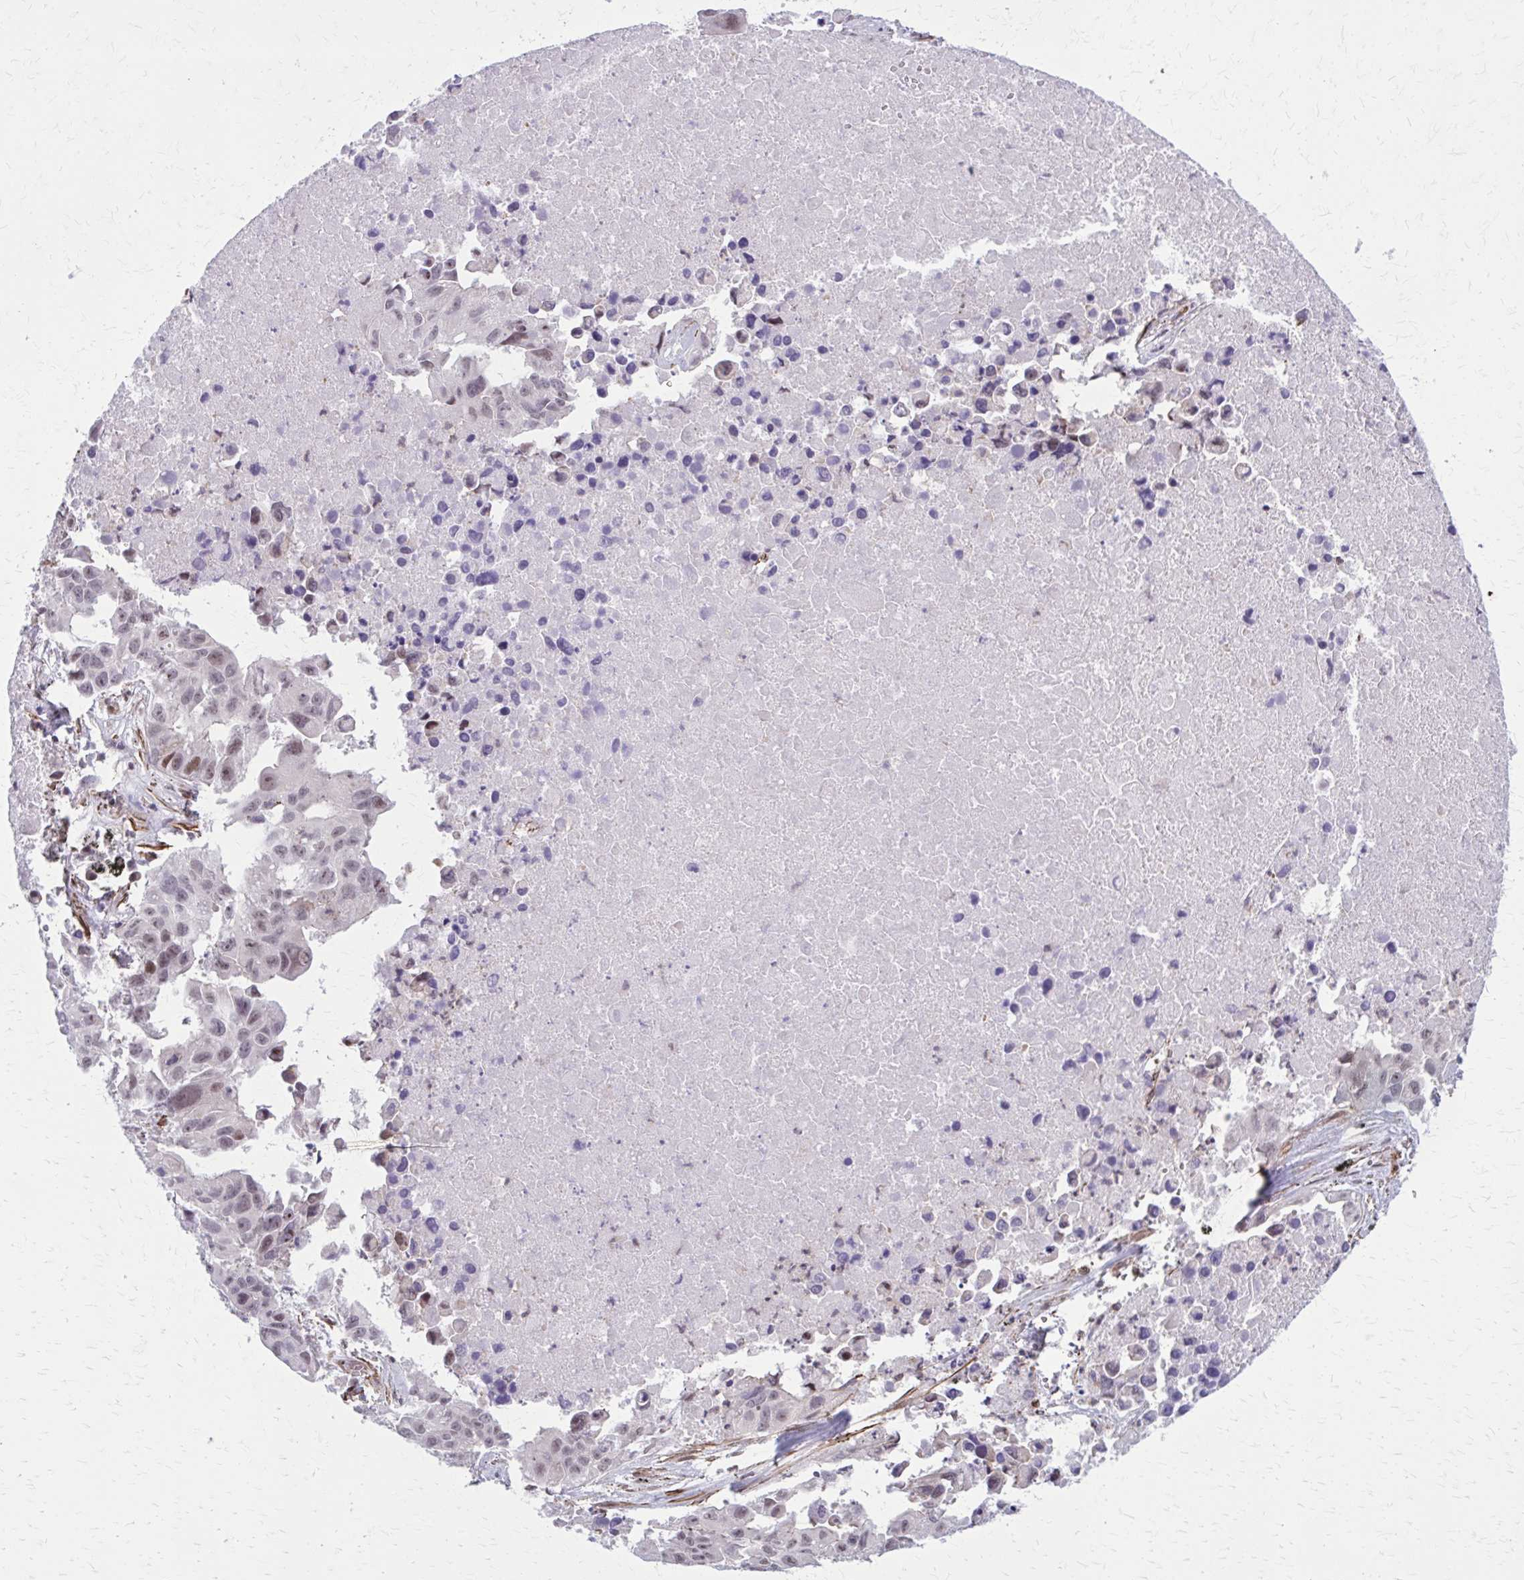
{"staining": {"intensity": "weak", "quantity": "25%-75%", "location": "nuclear"}, "tissue": "lung cancer", "cell_type": "Tumor cells", "image_type": "cancer", "snomed": [{"axis": "morphology", "description": "Adenocarcinoma, NOS"}, {"axis": "topography", "description": "Lymph node"}, {"axis": "topography", "description": "Lung"}], "caption": "Adenocarcinoma (lung) stained with a brown dye displays weak nuclear positive expression in approximately 25%-75% of tumor cells.", "gene": "NRBF2", "patient": {"sex": "male", "age": 64}}